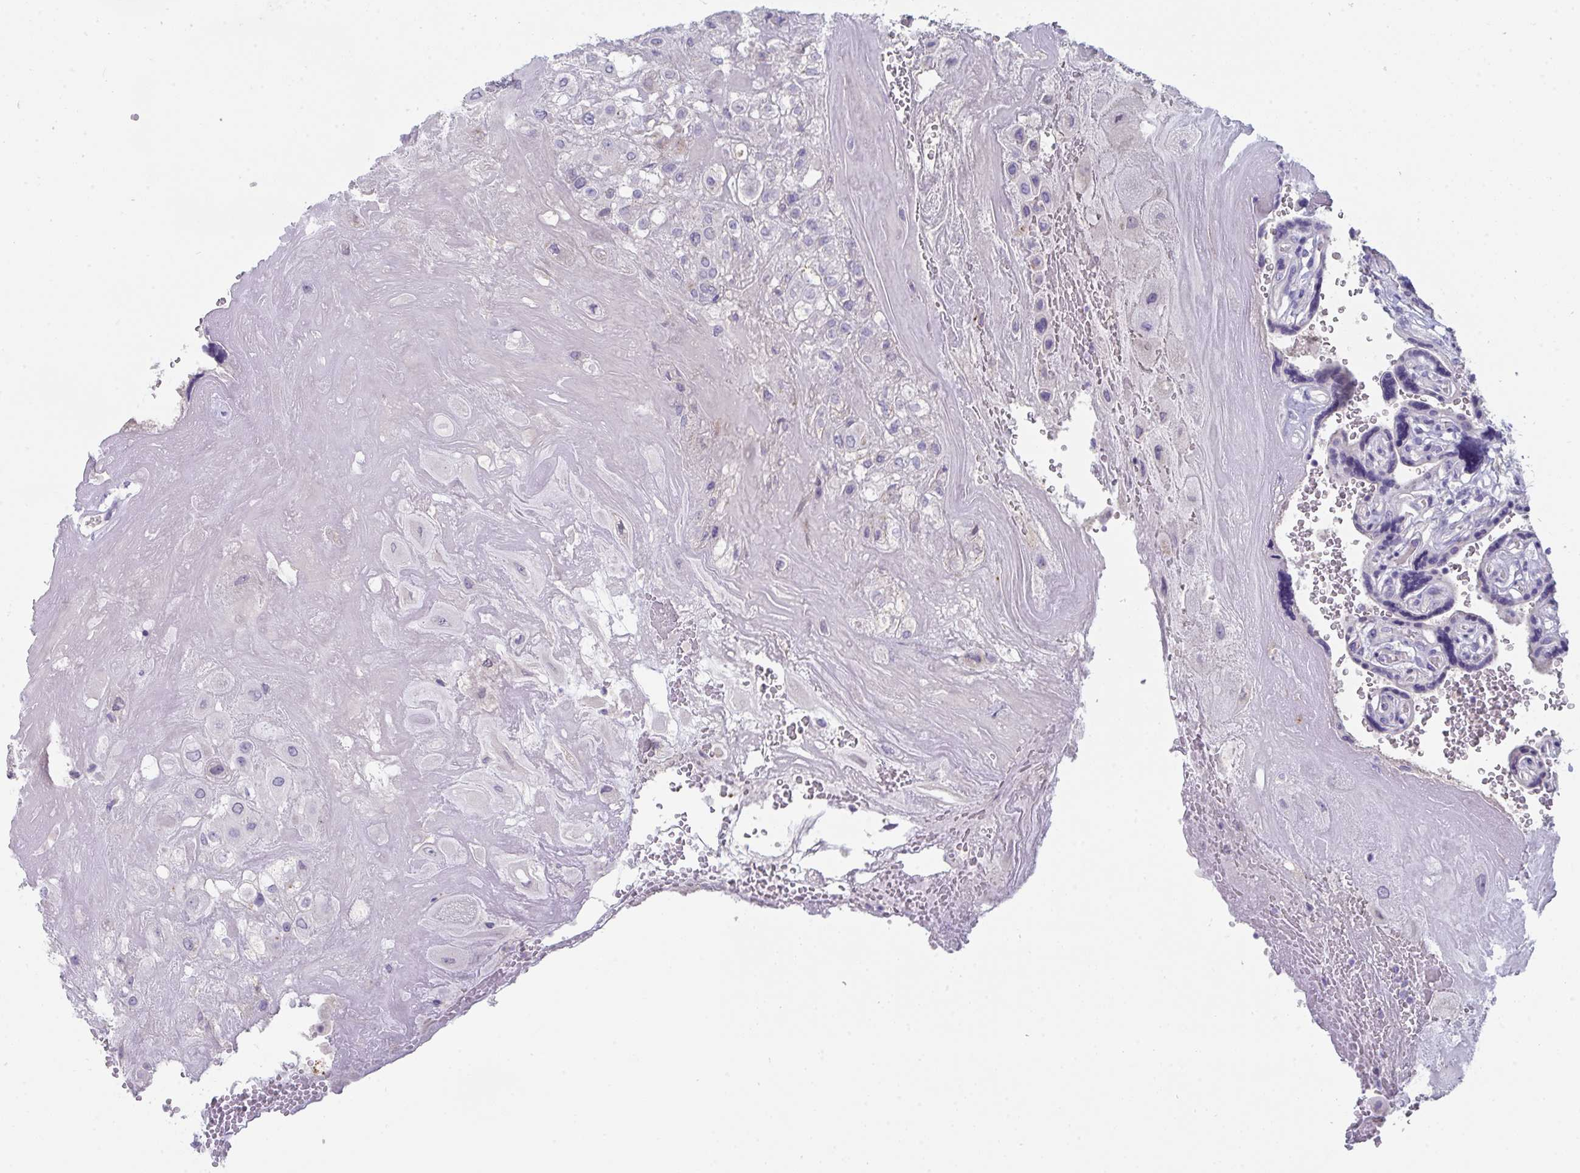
{"staining": {"intensity": "negative", "quantity": "none", "location": "none"}, "tissue": "placenta", "cell_type": "Decidual cells", "image_type": "normal", "snomed": [{"axis": "morphology", "description": "Normal tissue, NOS"}, {"axis": "topography", "description": "Placenta"}], "caption": "Immunohistochemistry (IHC) image of unremarkable placenta stained for a protein (brown), which reveals no staining in decidual cells.", "gene": "HGFAC", "patient": {"sex": "female", "age": 32}}